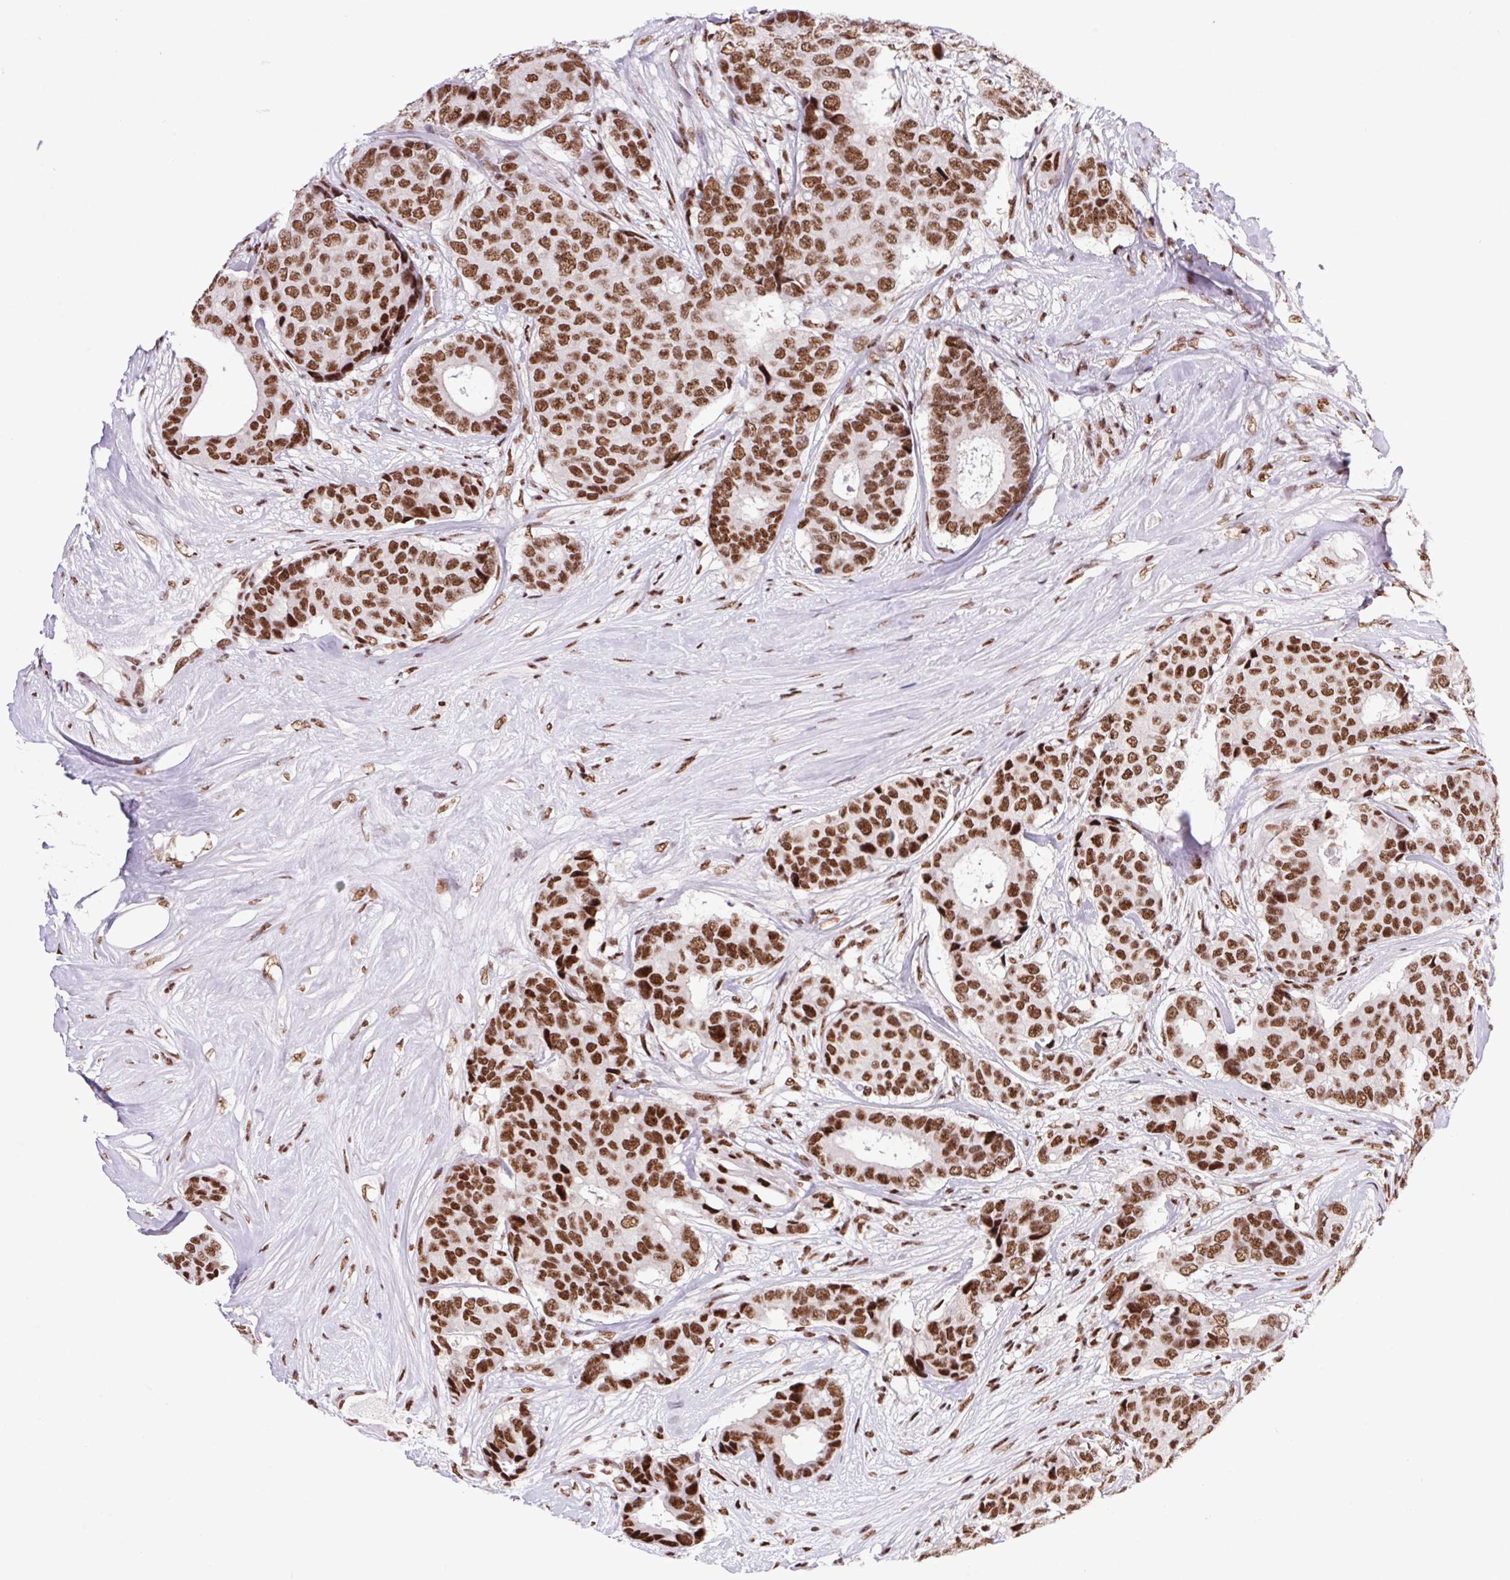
{"staining": {"intensity": "strong", "quantity": ">75%", "location": "nuclear"}, "tissue": "breast cancer", "cell_type": "Tumor cells", "image_type": "cancer", "snomed": [{"axis": "morphology", "description": "Duct carcinoma"}, {"axis": "topography", "description": "Breast"}], "caption": "Strong nuclear expression for a protein is seen in approximately >75% of tumor cells of intraductal carcinoma (breast) using immunohistochemistry (IHC).", "gene": "LDLRAD4", "patient": {"sex": "female", "age": 75}}